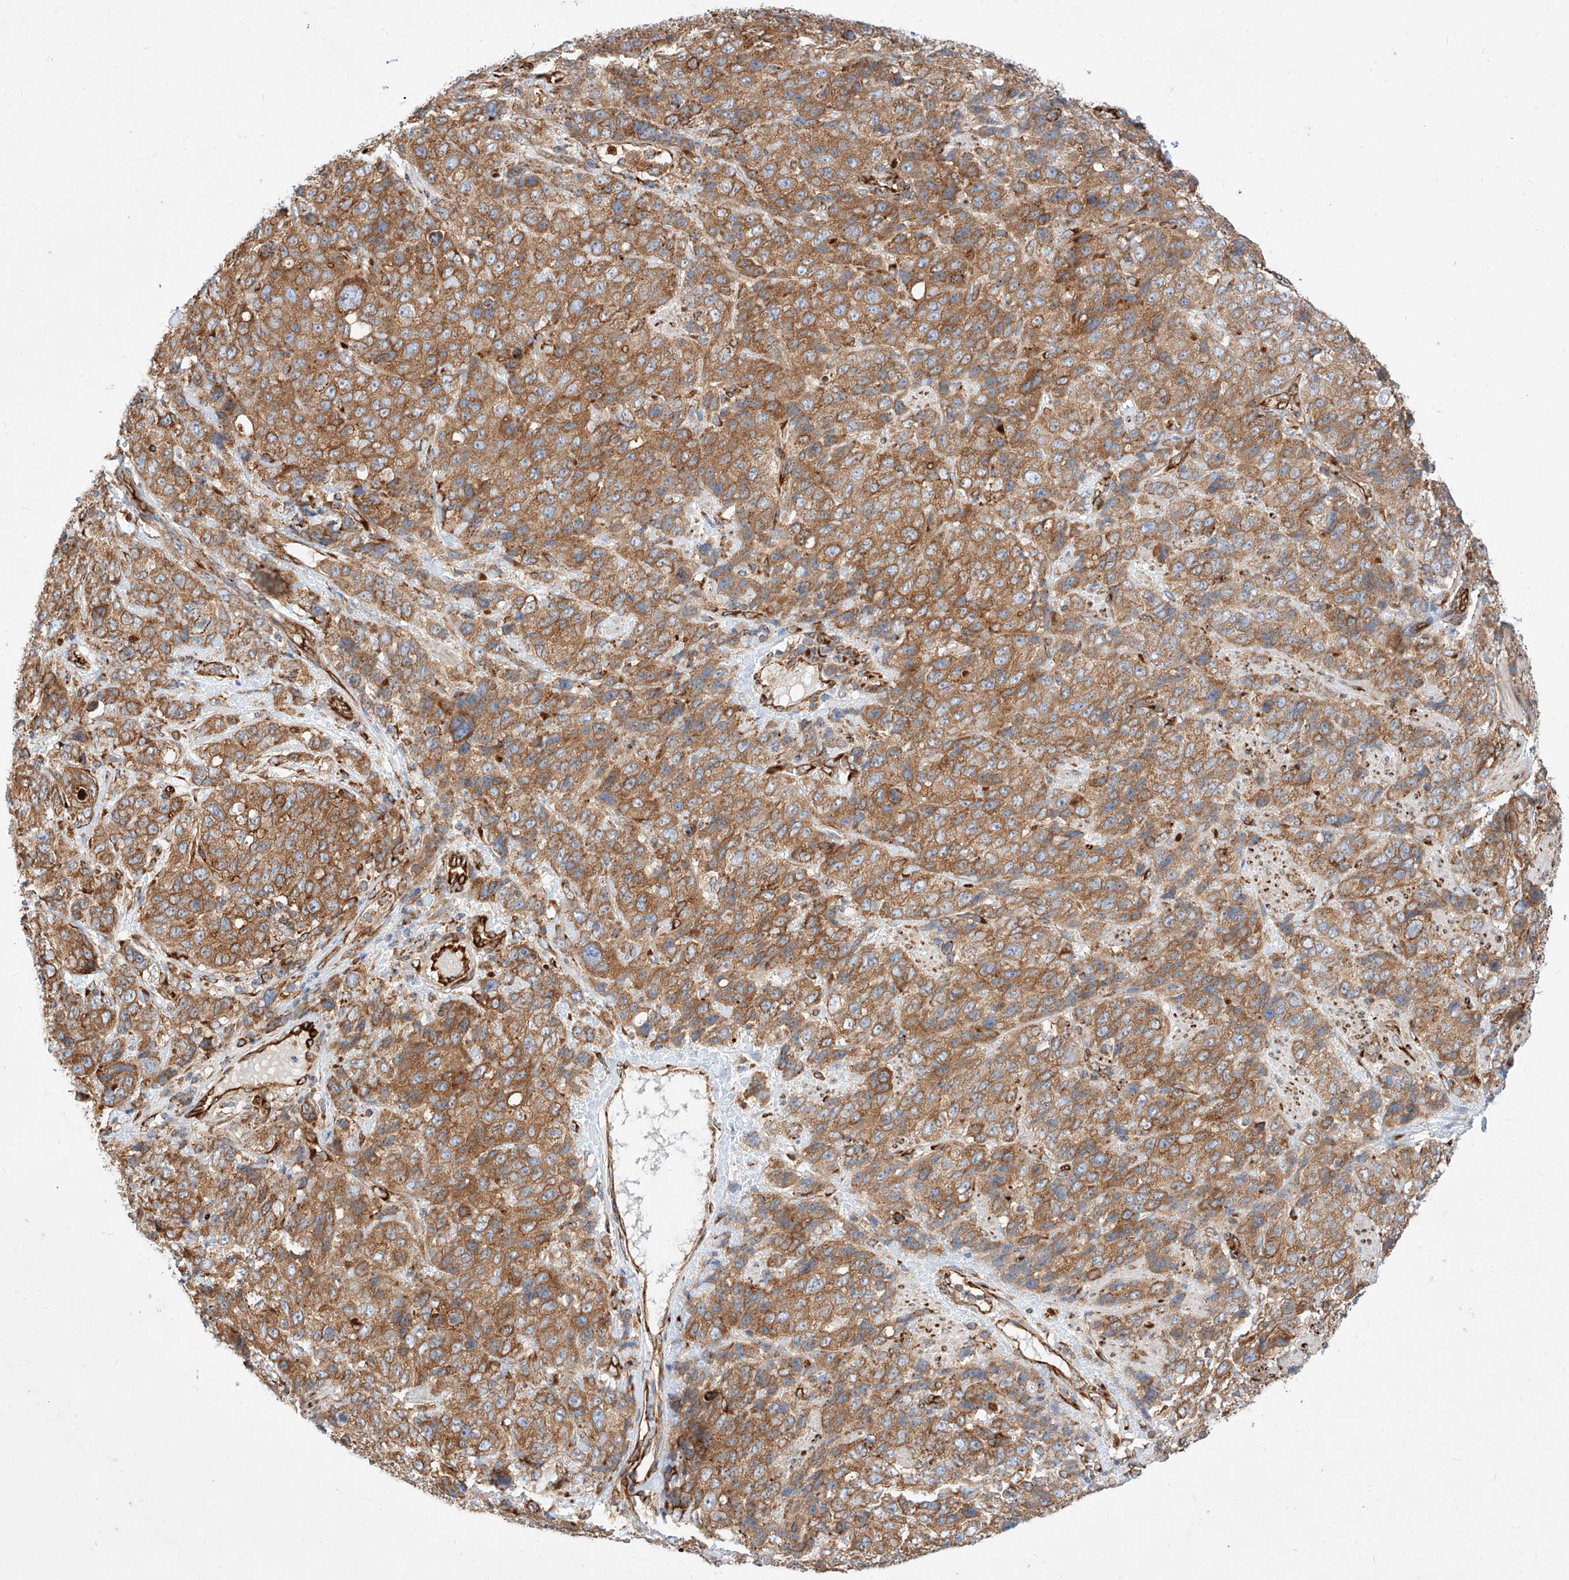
{"staining": {"intensity": "moderate", "quantity": ">75%", "location": "cytoplasmic/membranous"}, "tissue": "stomach cancer", "cell_type": "Tumor cells", "image_type": "cancer", "snomed": [{"axis": "morphology", "description": "Adenocarcinoma, NOS"}, {"axis": "topography", "description": "Stomach"}], "caption": "A brown stain highlights moderate cytoplasmic/membranous expression of a protein in human stomach cancer tumor cells.", "gene": "CSGALNACT2", "patient": {"sex": "male", "age": 48}}